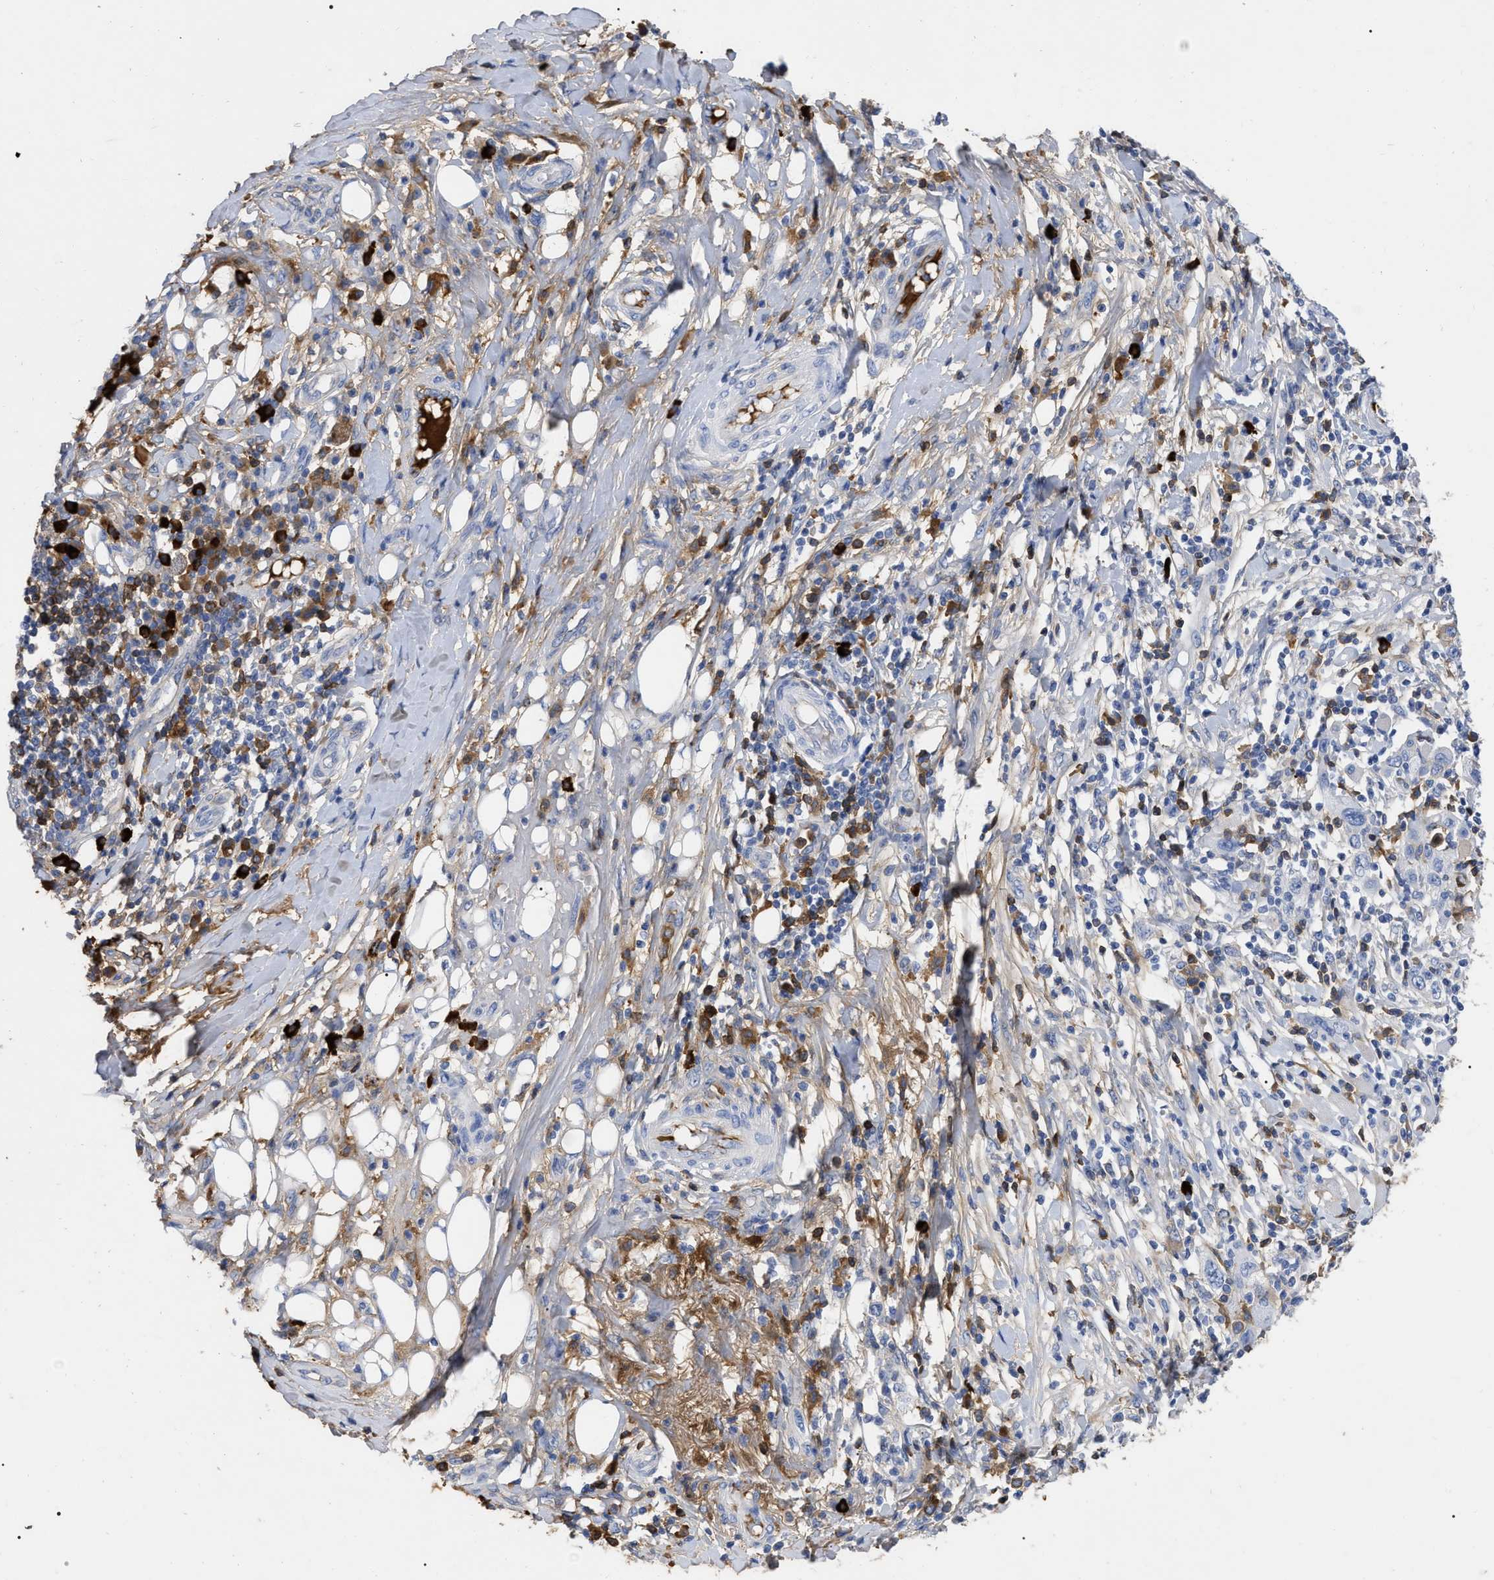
{"staining": {"intensity": "negative", "quantity": "none", "location": "none"}, "tissue": "skin cancer", "cell_type": "Tumor cells", "image_type": "cancer", "snomed": [{"axis": "morphology", "description": "Squamous cell carcinoma, NOS"}, {"axis": "topography", "description": "Skin"}], "caption": "The histopathology image displays no significant expression in tumor cells of skin cancer.", "gene": "IGHV5-51", "patient": {"sex": "female", "age": 88}}